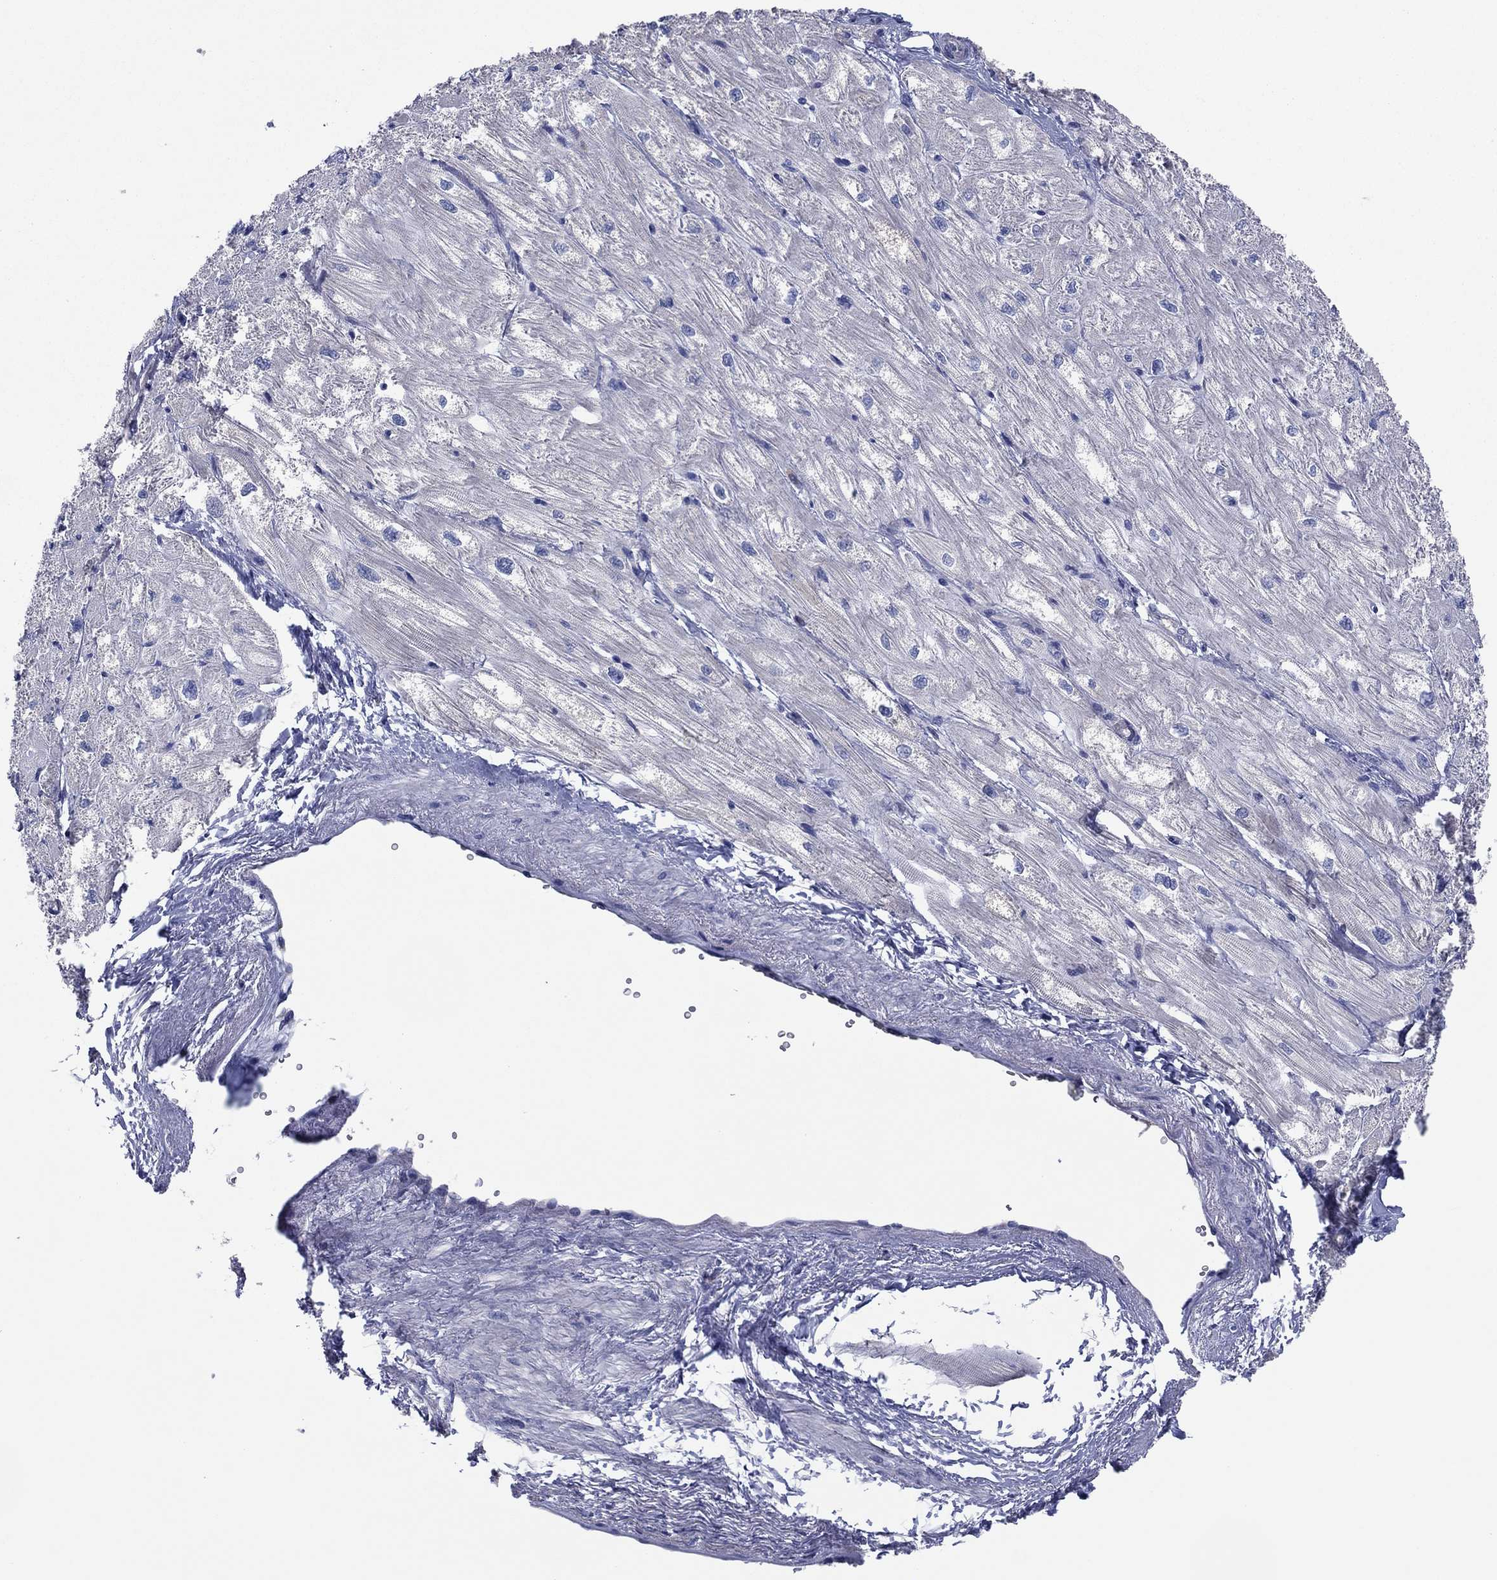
{"staining": {"intensity": "negative", "quantity": "none", "location": "none"}, "tissue": "heart muscle", "cell_type": "Cardiomyocytes", "image_type": "normal", "snomed": [{"axis": "morphology", "description": "Normal tissue, NOS"}, {"axis": "topography", "description": "Heart"}], "caption": "Heart muscle stained for a protein using IHC demonstrates no expression cardiomyocytes.", "gene": "PVR", "patient": {"sex": "male", "age": 57}}